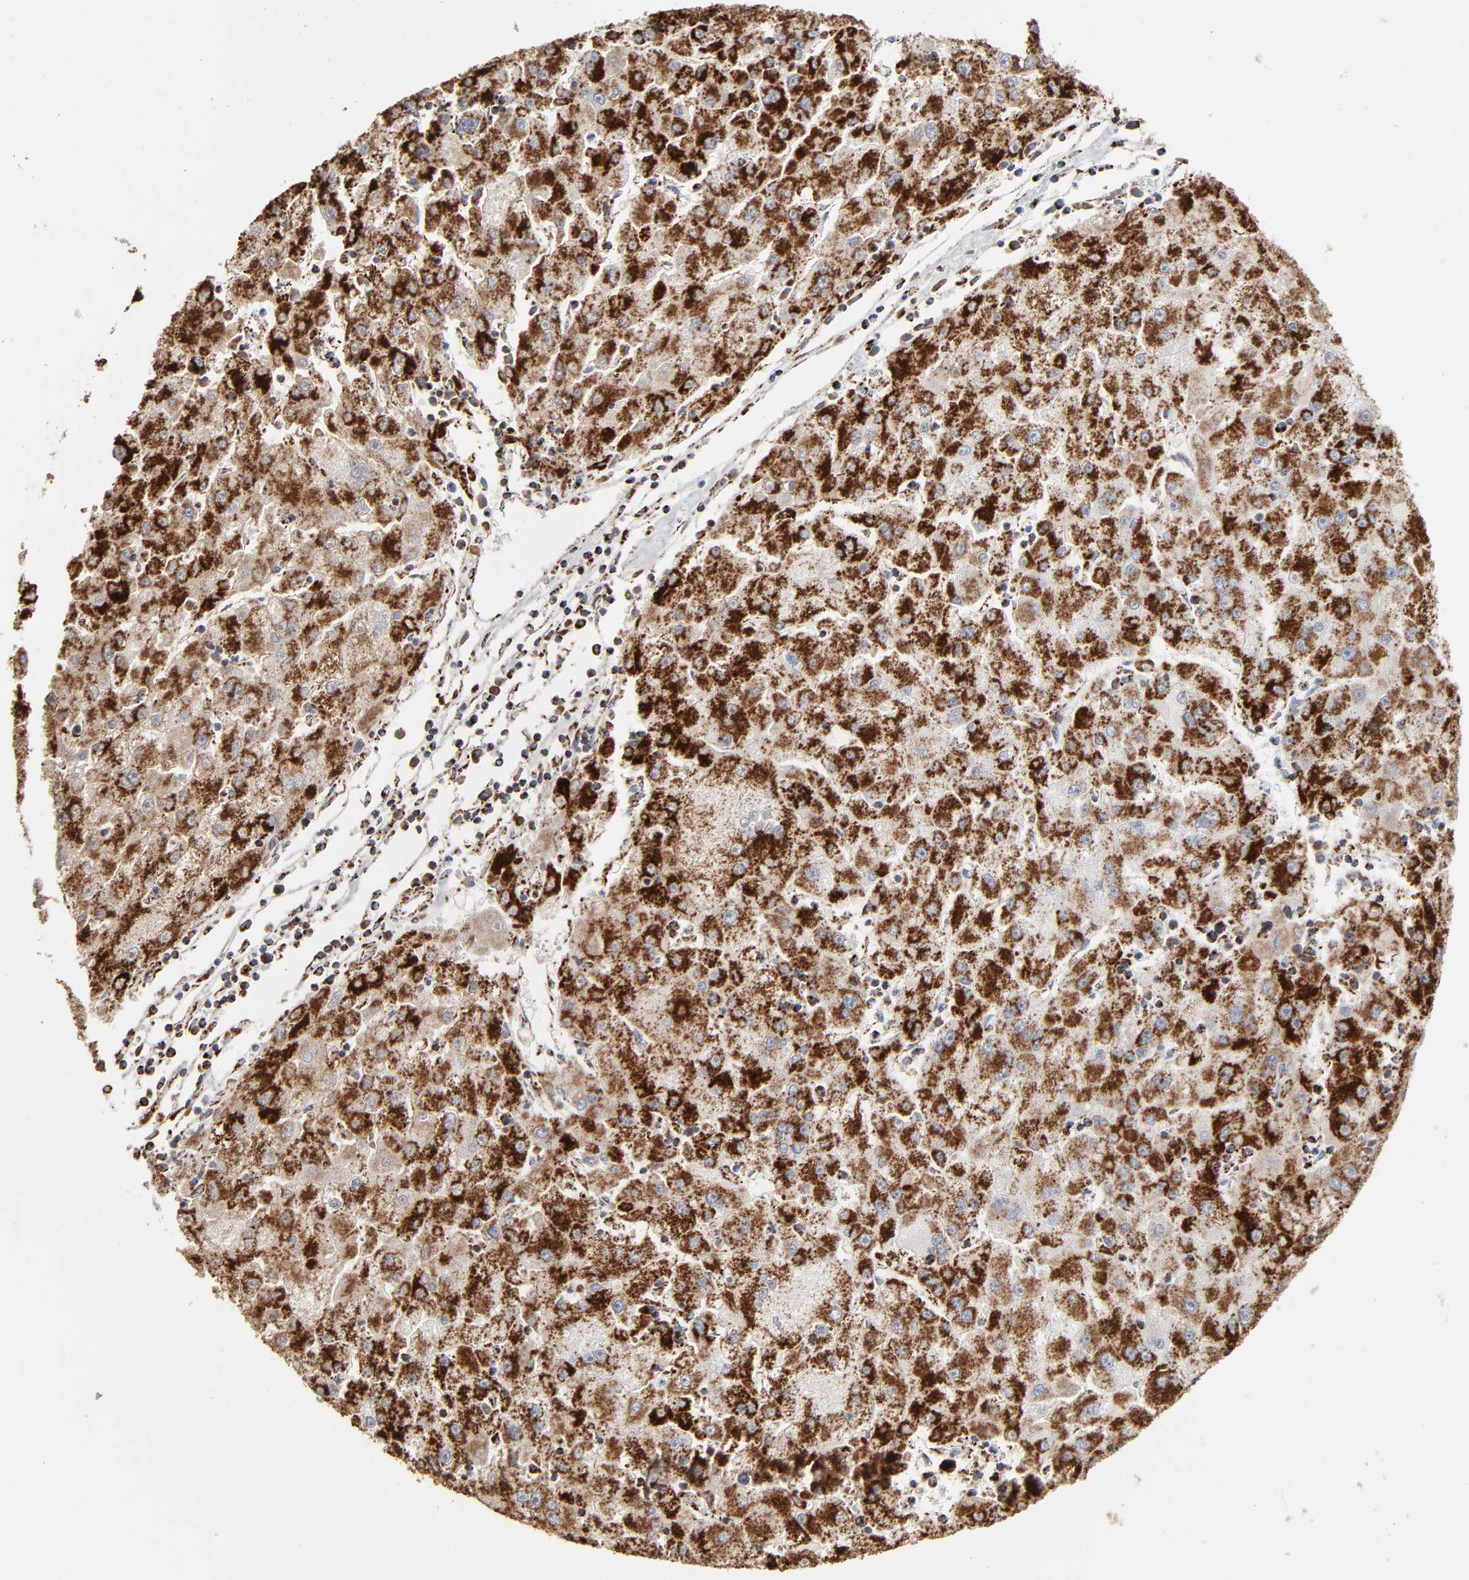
{"staining": {"intensity": "strong", "quantity": ">75%", "location": "cytoplasmic/membranous"}, "tissue": "liver cancer", "cell_type": "Tumor cells", "image_type": "cancer", "snomed": [{"axis": "morphology", "description": "Carcinoma, Hepatocellular, NOS"}, {"axis": "topography", "description": "Liver"}], "caption": "Immunohistochemical staining of liver hepatocellular carcinoma shows high levels of strong cytoplasmic/membranous protein expression in approximately >75% of tumor cells. Ihc stains the protein in brown and the nuclei are stained blue.", "gene": "UQCRC1", "patient": {"sex": "male", "age": 72}}